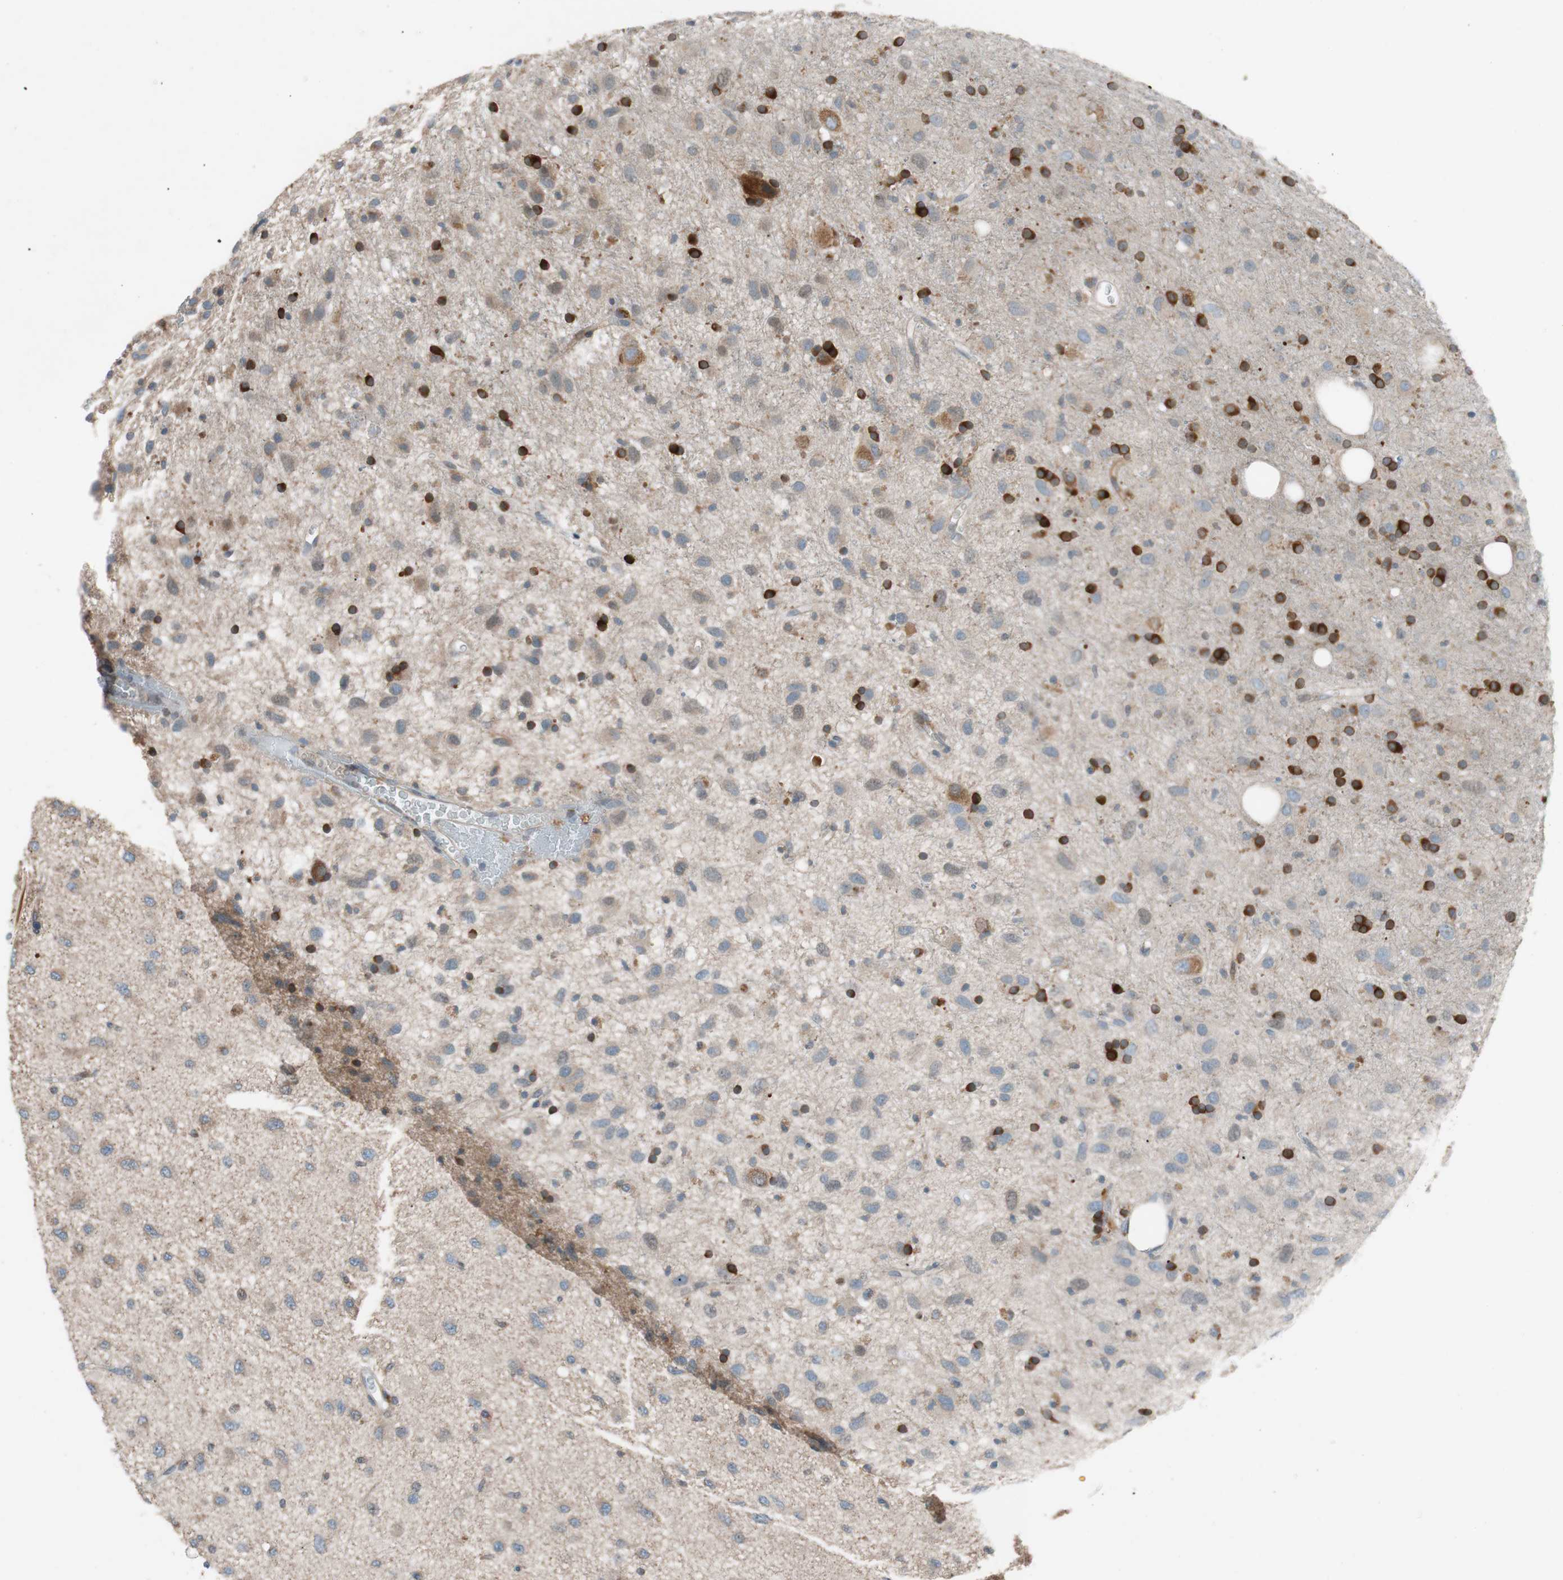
{"staining": {"intensity": "moderate", "quantity": "25%-75%", "location": "cytoplasmic/membranous"}, "tissue": "glioma", "cell_type": "Tumor cells", "image_type": "cancer", "snomed": [{"axis": "morphology", "description": "Glioma, malignant, Low grade"}, {"axis": "topography", "description": "Brain"}], "caption": "A high-resolution micrograph shows immunohistochemistry staining of glioma, which demonstrates moderate cytoplasmic/membranous staining in about 25%-75% of tumor cells.", "gene": "FAAH", "patient": {"sex": "male", "age": 77}}